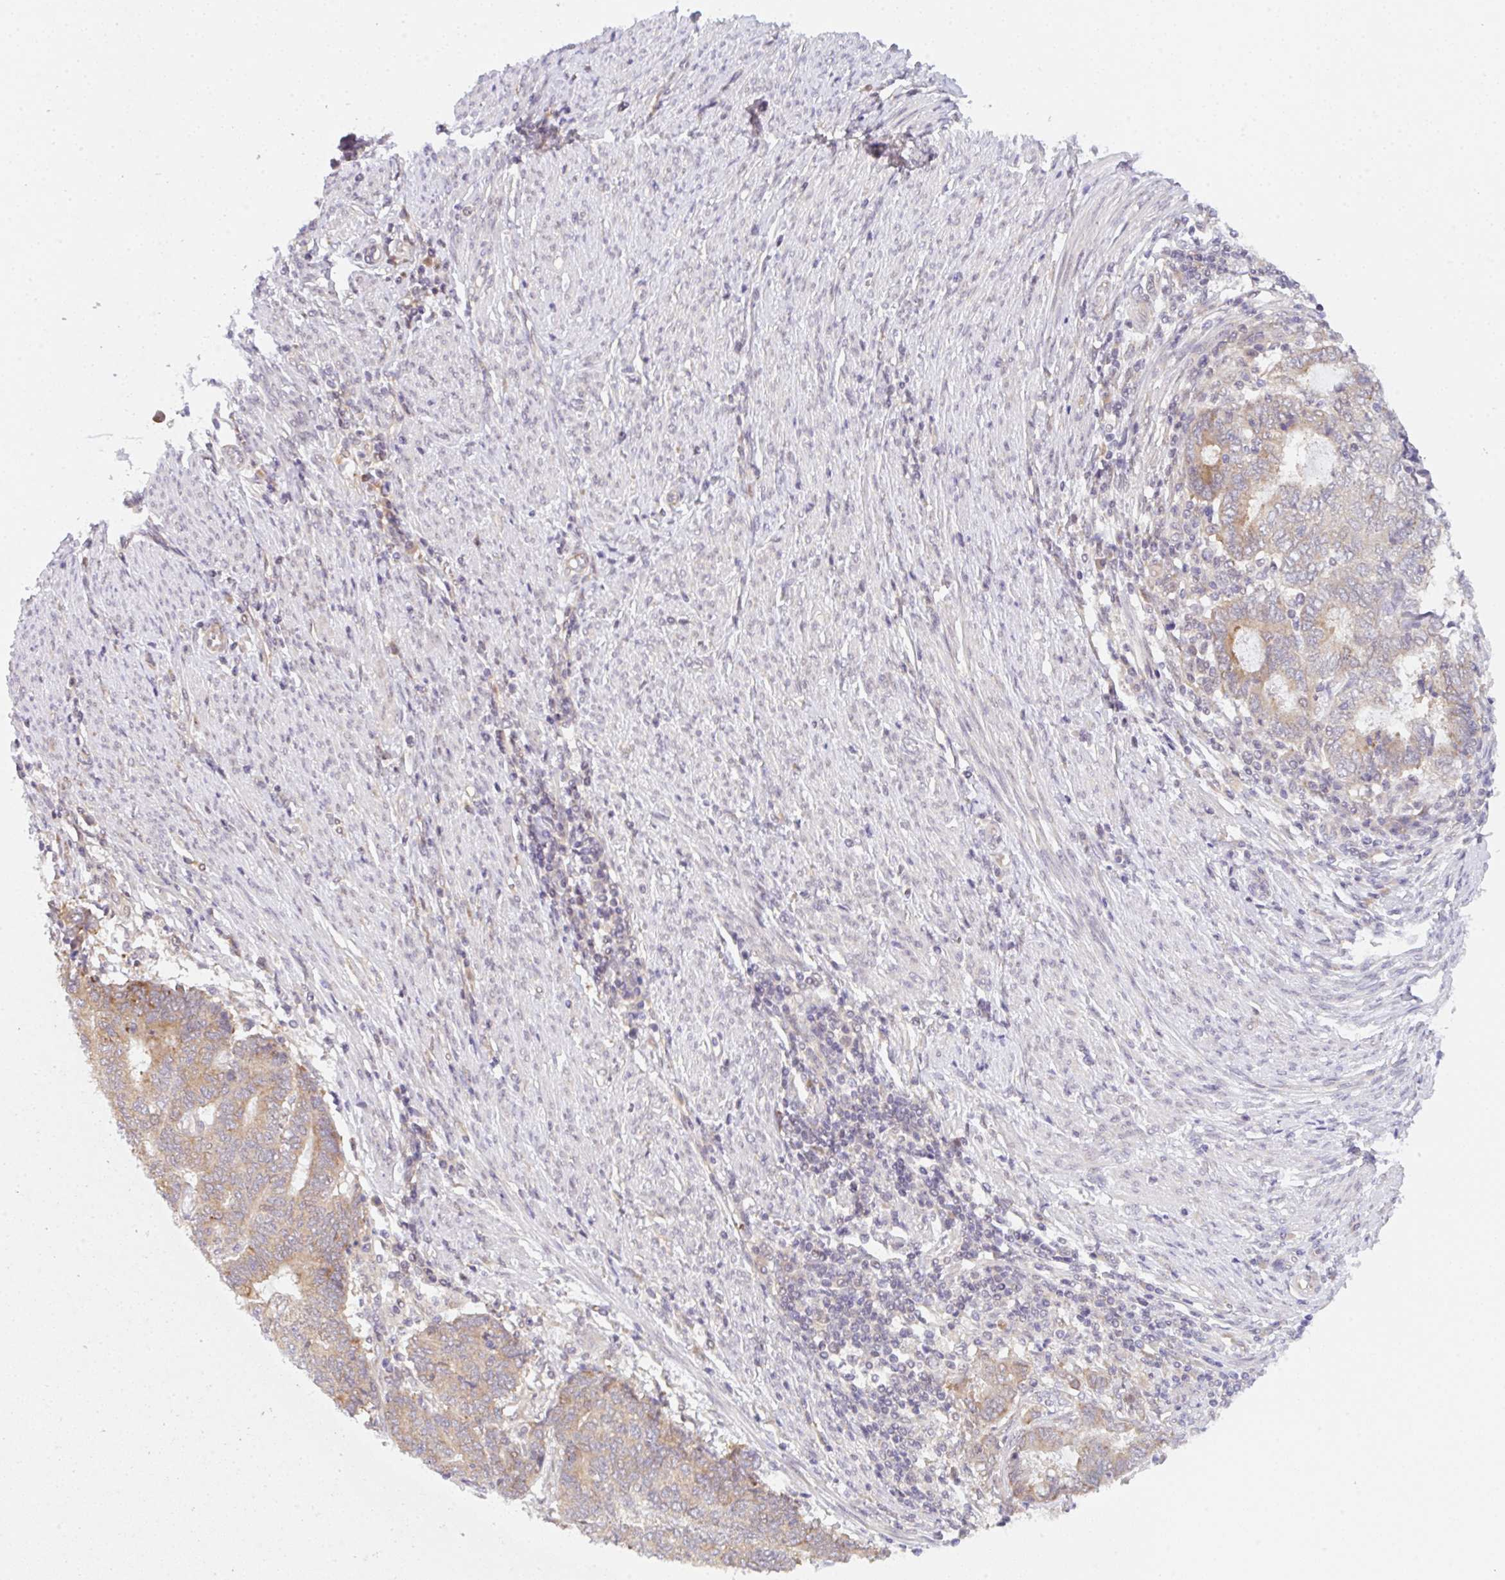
{"staining": {"intensity": "weak", "quantity": "25%-75%", "location": "cytoplasmic/membranous"}, "tissue": "endometrial cancer", "cell_type": "Tumor cells", "image_type": "cancer", "snomed": [{"axis": "morphology", "description": "Adenocarcinoma, NOS"}, {"axis": "topography", "description": "Uterus"}, {"axis": "topography", "description": "Endometrium"}], "caption": "Weak cytoplasmic/membranous protein expression is present in approximately 25%-75% of tumor cells in endometrial cancer. The staining was performed using DAB (3,3'-diaminobenzidine) to visualize the protein expression in brown, while the nuclei were stained in blue with hematoxylin (Magnification: 20x).", "gene": "TBPL2", "patient": {"sex": "female", "age": 70}}